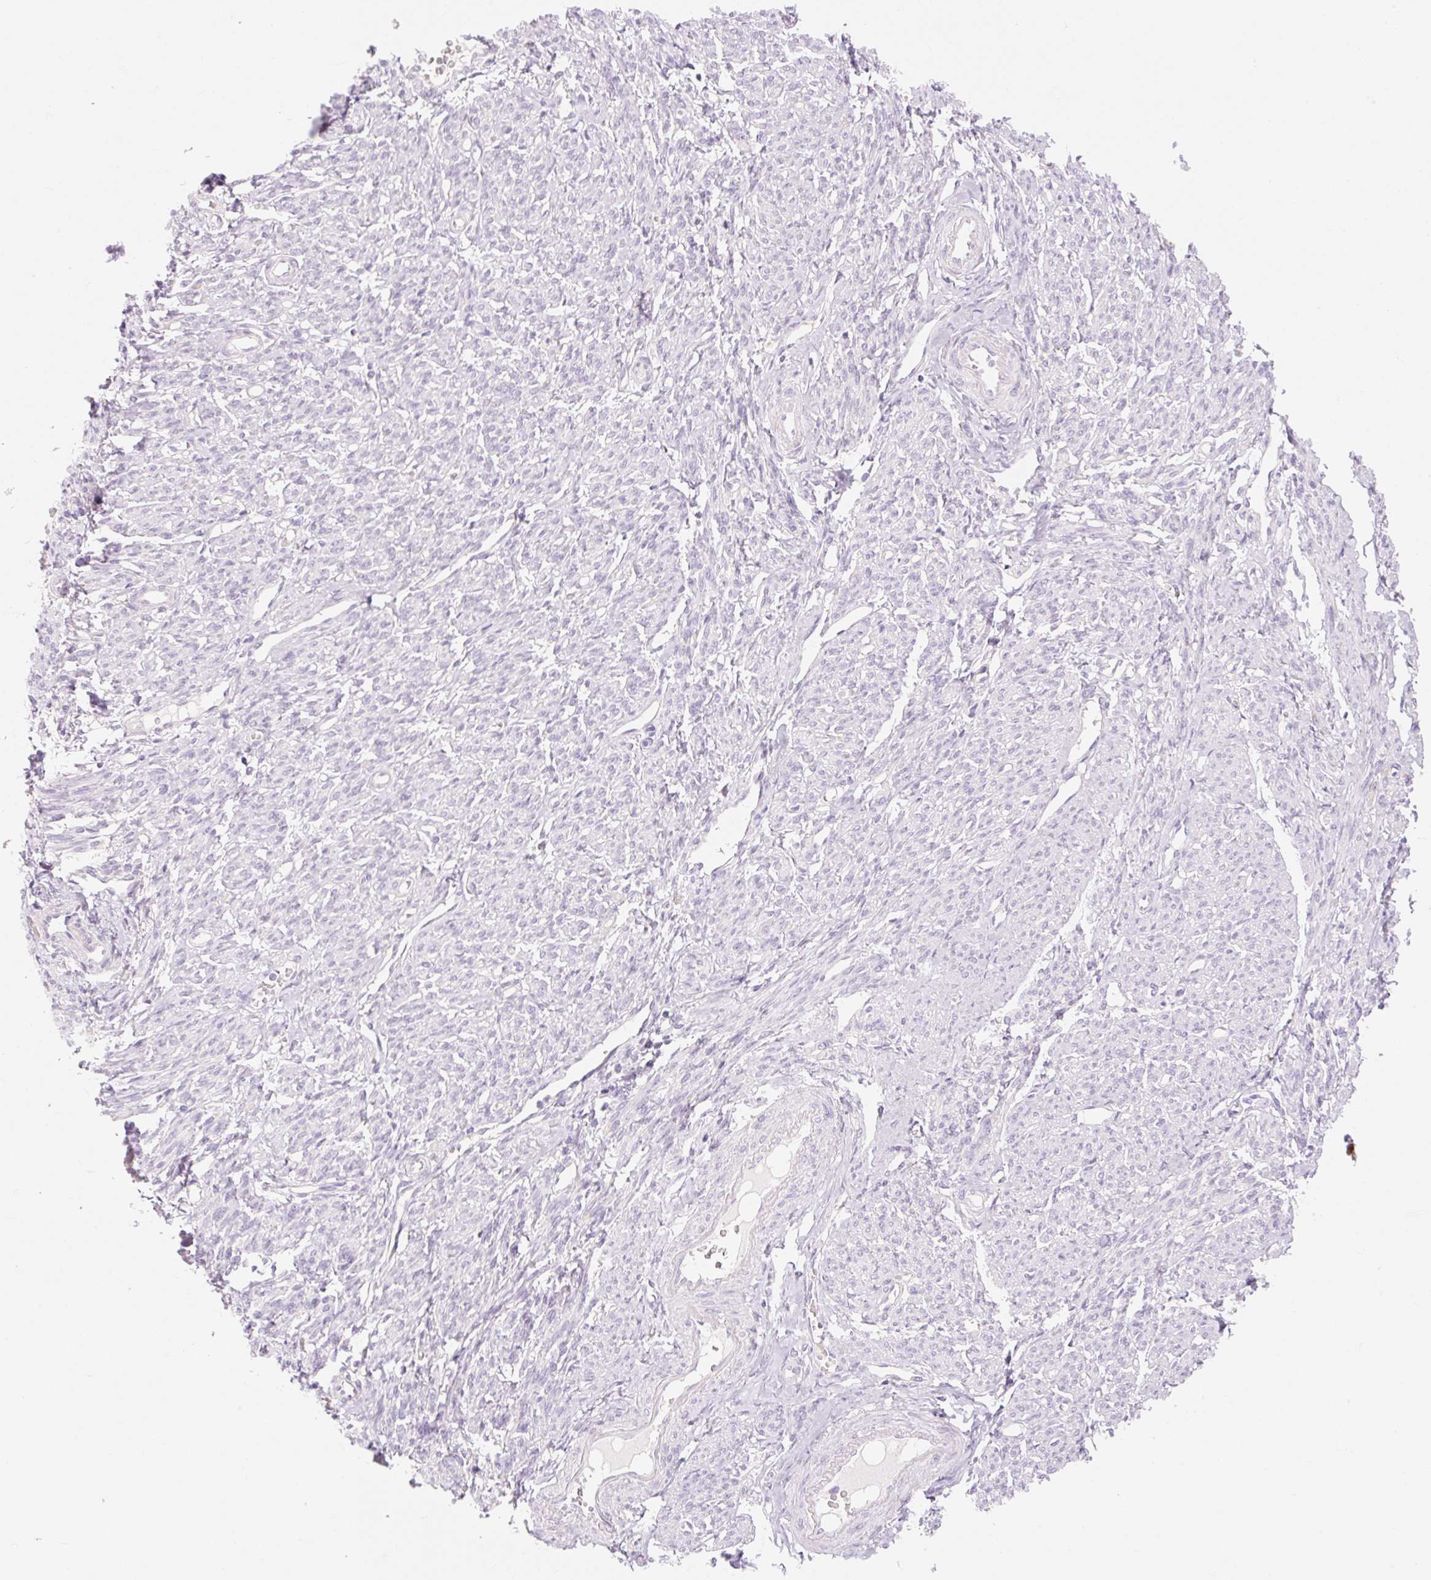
{"staining": {"intensity": "negative", "quantity": "none", "location": "none"}, "tissue": "smooth muscle", "cell_type": "Smooth muscle cells", "image_type": "normal", "snomed": [{"axis": "morphology", "description": "Normal tissue, NOS"}, {"axis": "topography", "description": "Smooth muscle"}], "caption": "Immunohistochemistry of normal smooth muscle reveals no expression in smooth muscle cells.", "gene": "MYO1D", "patient": {"sex": "female", "age": 65}}